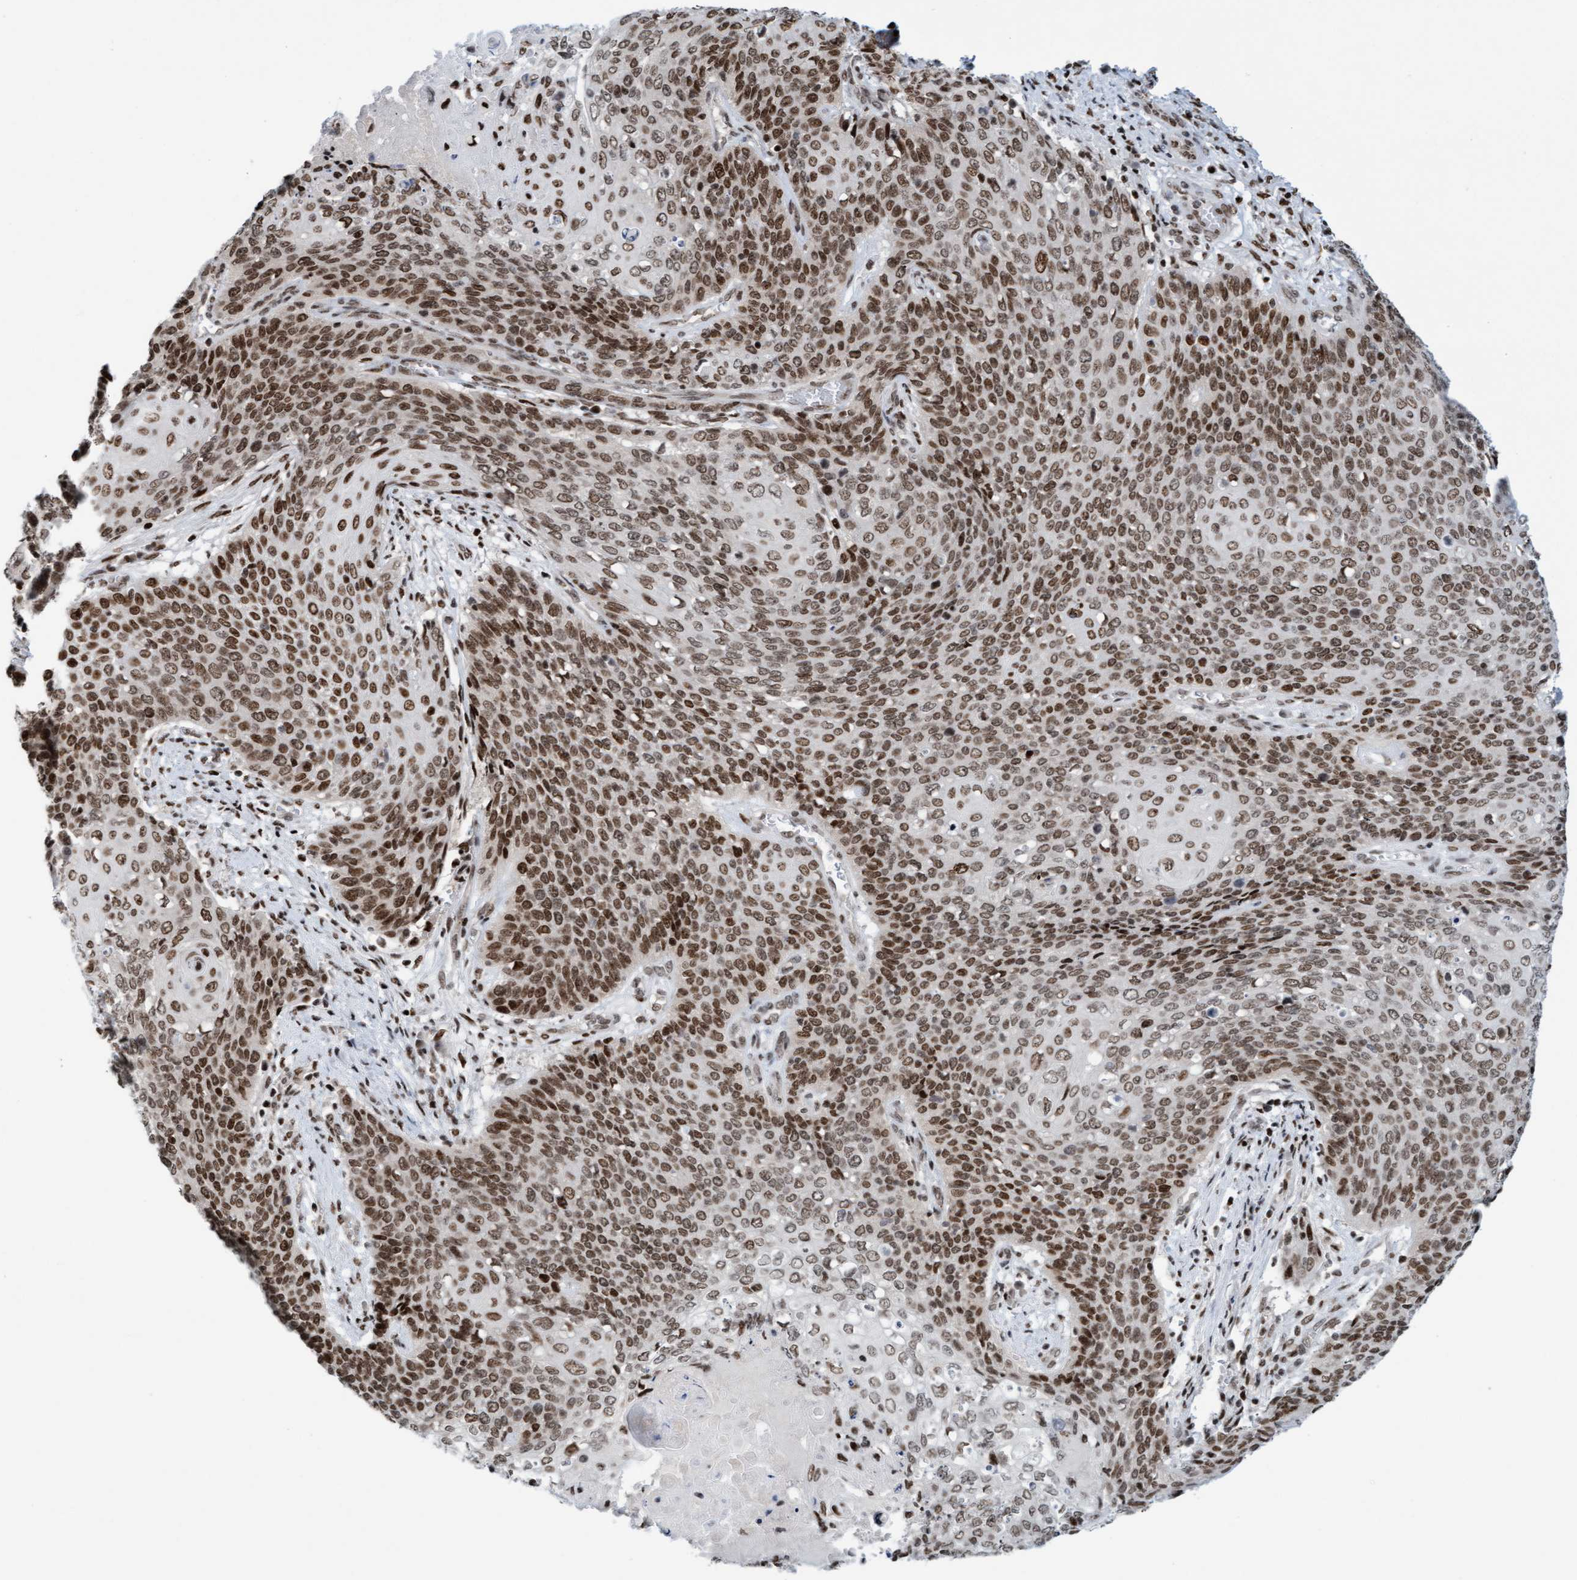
{"staining": {"intensity": "moderate", "quantity": ">75%", "location": "nuclear"}, "tissue": "cervical cancer", "cell_type": "Tumor cells", "image_type": "cancer", "snomed": [{"axis": "morphology", "description": "Squamous cell carcinoma, NOS"}, {"axis": "topography", "description": "Cervix"}], "caption": "Immunohistochemistry (IHC) staining of cervical cancer, which demonstrates medium levels of moderate nuclear staining in about >75% of tumor cells indicating moderate nuclear protein positivity. The staining was performed using DAB (brown) for protein detection and nuclei were counterstained in hematoxylin (blue).", "gene": "GLRX2", "patient": {"sex": "female", "age": 39}}